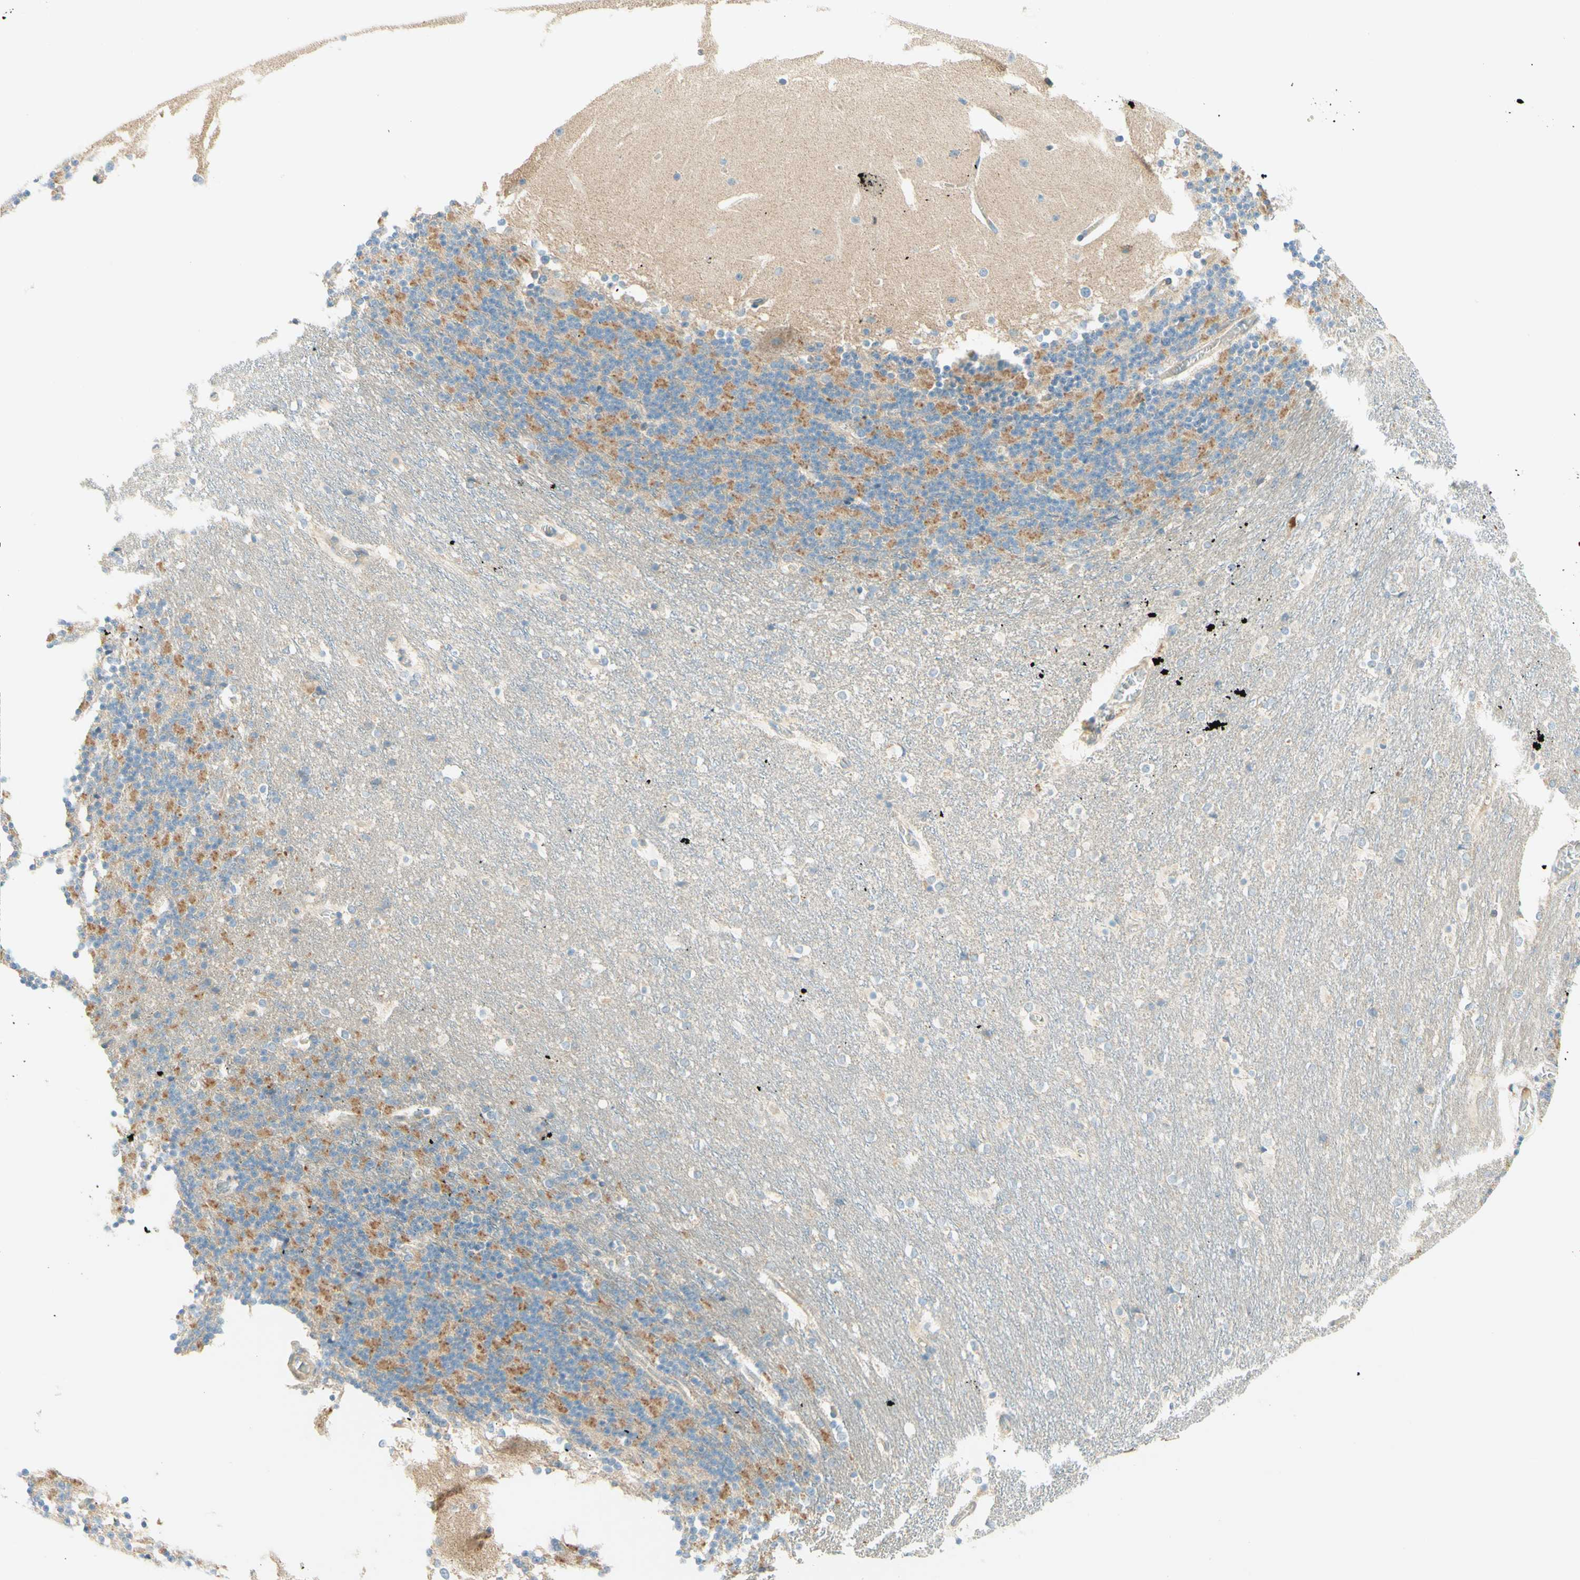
{"staining": {"intensity": "weak", "quantity": "25%-75%", "location": "cytoplasmic/membranous"}, "tissue": "cerebellum", "cell_type": "Cells in granular layer", "image_type": "normal", "snomed": [{"axis": "morphology", "description": "Normal tissue, NOS"}, {"axis": "topography", "description": "Cerebellum"}], "caption": "This photomicrograph reveals immunohistochemistry staining of benign human cerebellum, with low weak cytoplasmic/membranous staining in about 25%-75% of cells in granular layer.", "gene": "PROM1", "patient": {"sex": "female", "age": 19}}